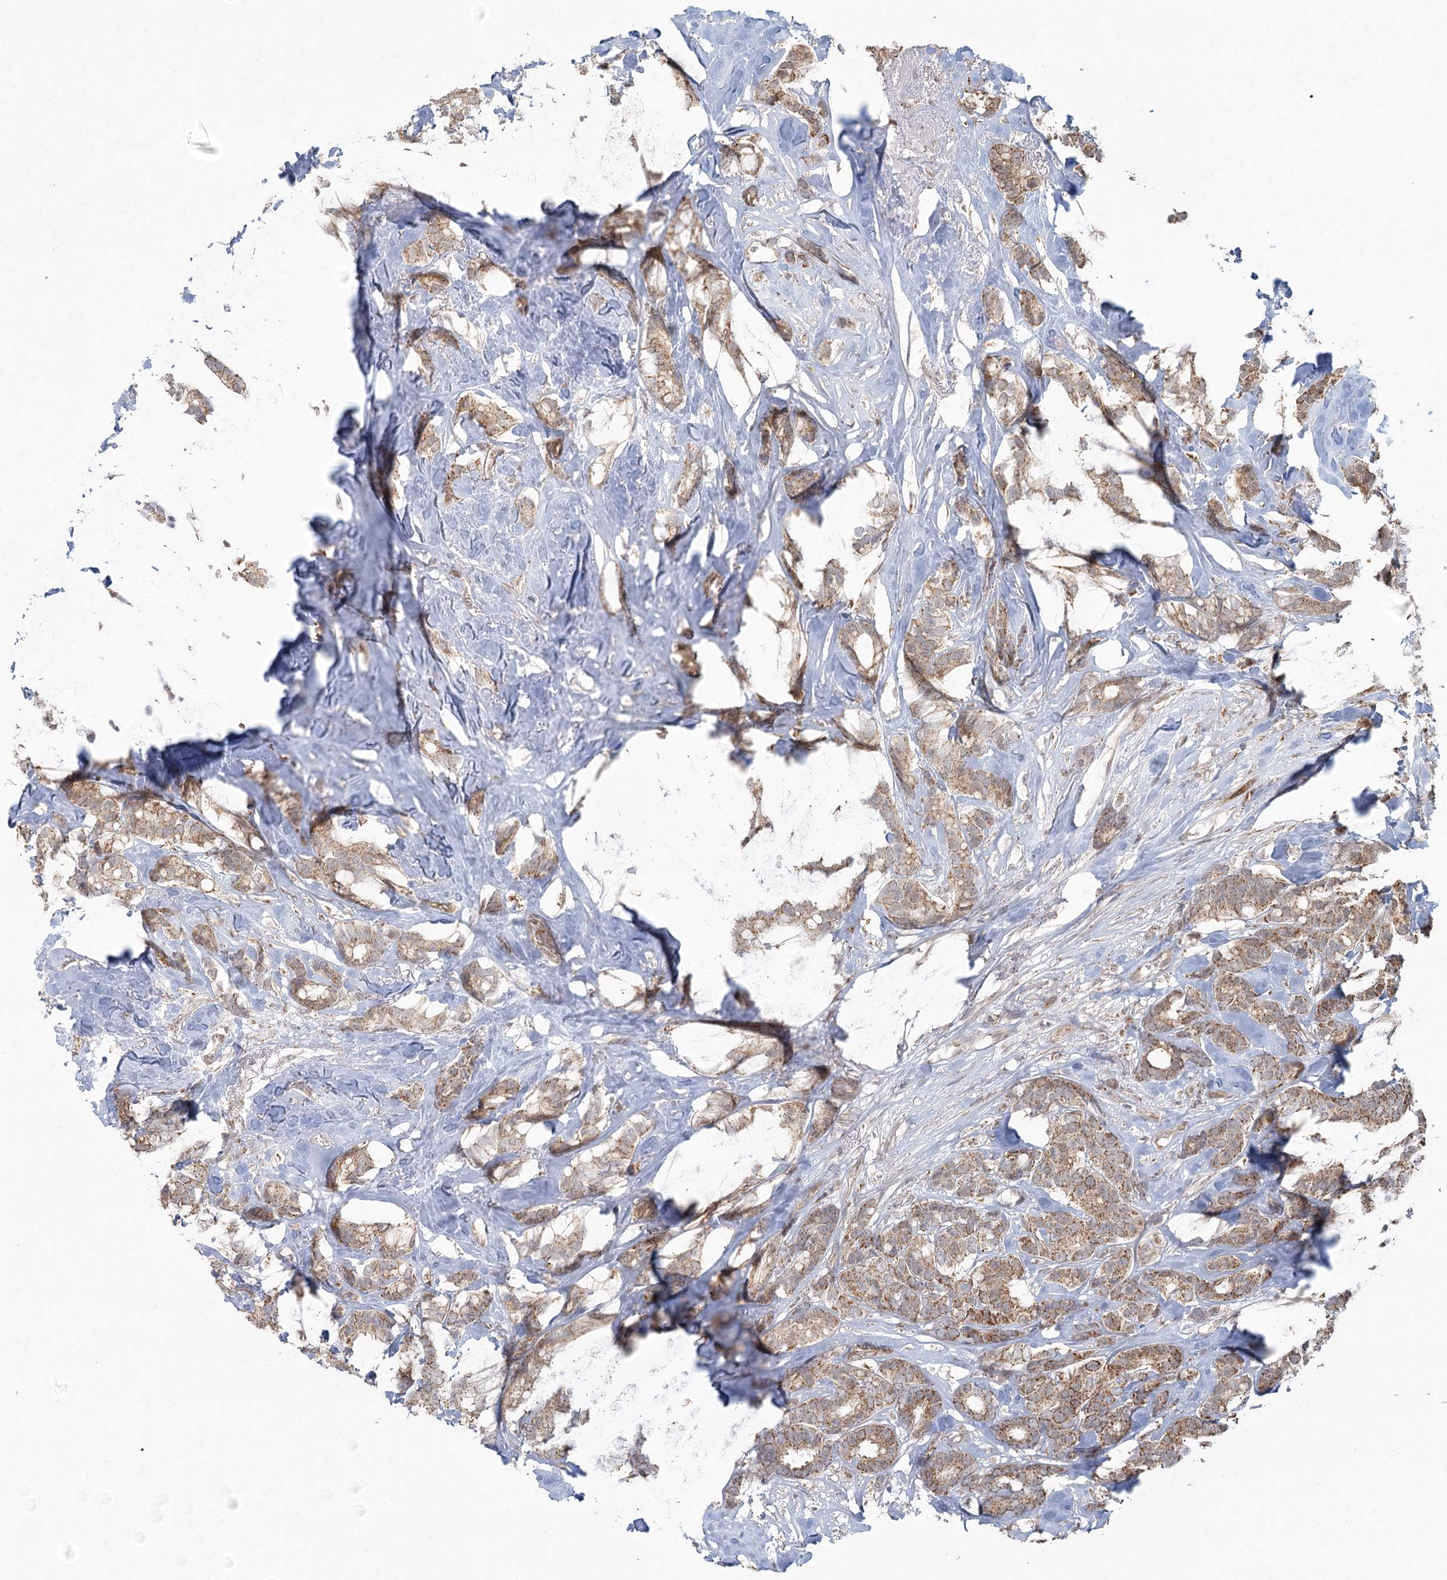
{"staining": {"intensity": "moderate", "quantity": ">75%", "location": "cytoplasmic/membranous"}, "tissue": "breast cancer", "cell_type": "Tumor cells", "image_type": "cancer", "snomed": [{"axis": "morphology", "description": "Duct carcinoma"}, {"axis": "topography", "description": "Breast"}], "caption": "High-magnification brightfield microscopy of breast cancer (intraductal carcinoma) stained with DAB (brown) and counterstained with hematoxylin (blue). tumor cells exhibit moderate cytoplasmic/membranous expression is appreciated in about>75% of cells. Nuclei are stained in blue.", "gene": "LACTB", "patient": {"sex": "female", "age": 87}}